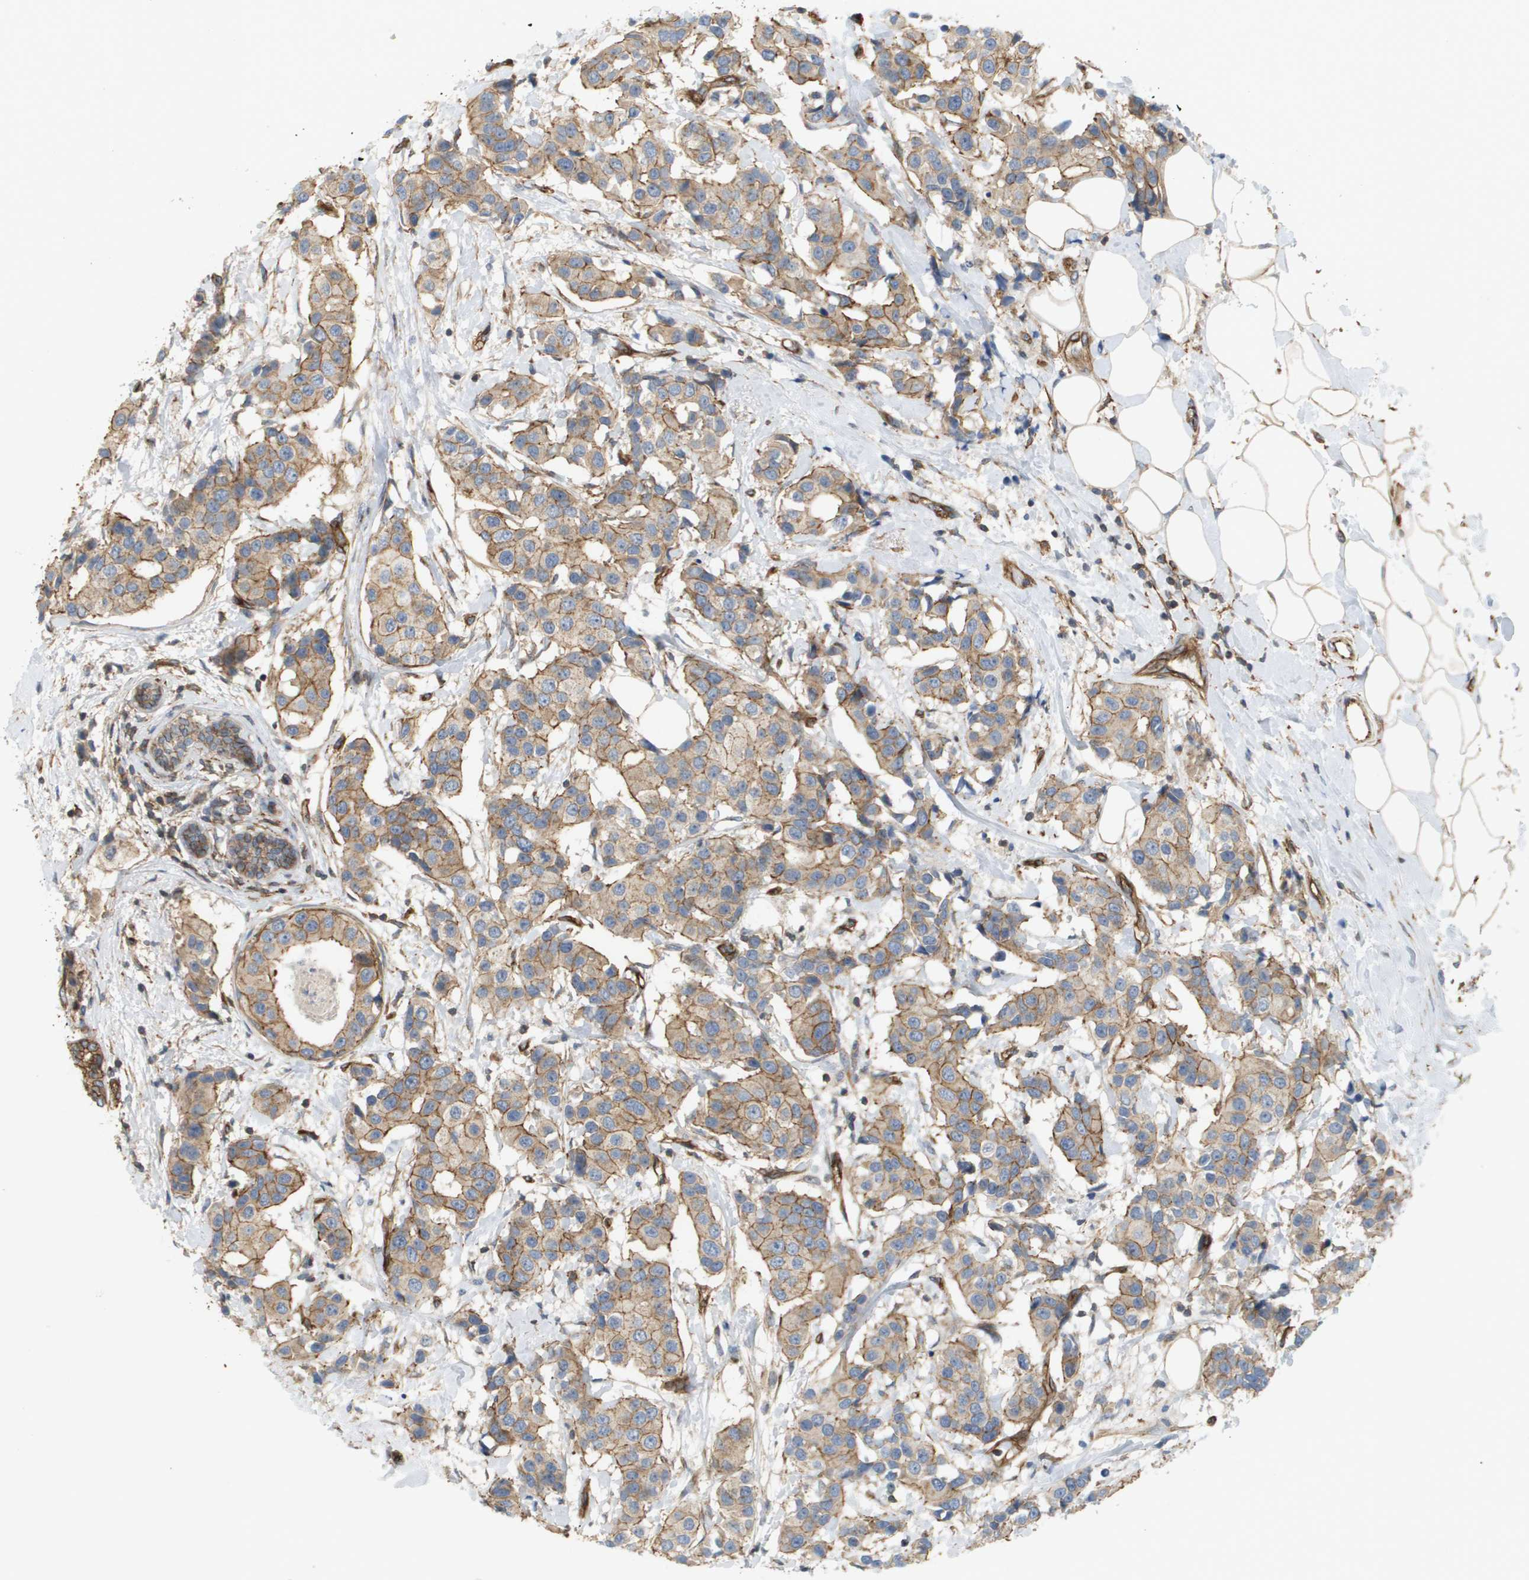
{"staining": {"intensity": "weak", "quantity": ">75%", "location": "cytoplasmic/membranous"}, "tissue": "breast cancer", "cell_type": "Tumor cells", "image_type": "cancer", "snomed": [{"axis": "morphology", "description": "Normal tissue, NOS"}, {"axis": "morphology", "description": "Duct carcinoma"}, {"axis": "topography", "description": "Breast"}], "caption": "Tumor cells demonstrate low levels of weak cytoplasmic/membranous expression in about >75% of cells in breast infiltrating ductal carcinoma.", "gene": "SGMS2", "patient": {"sex": "female", "age": 39}}